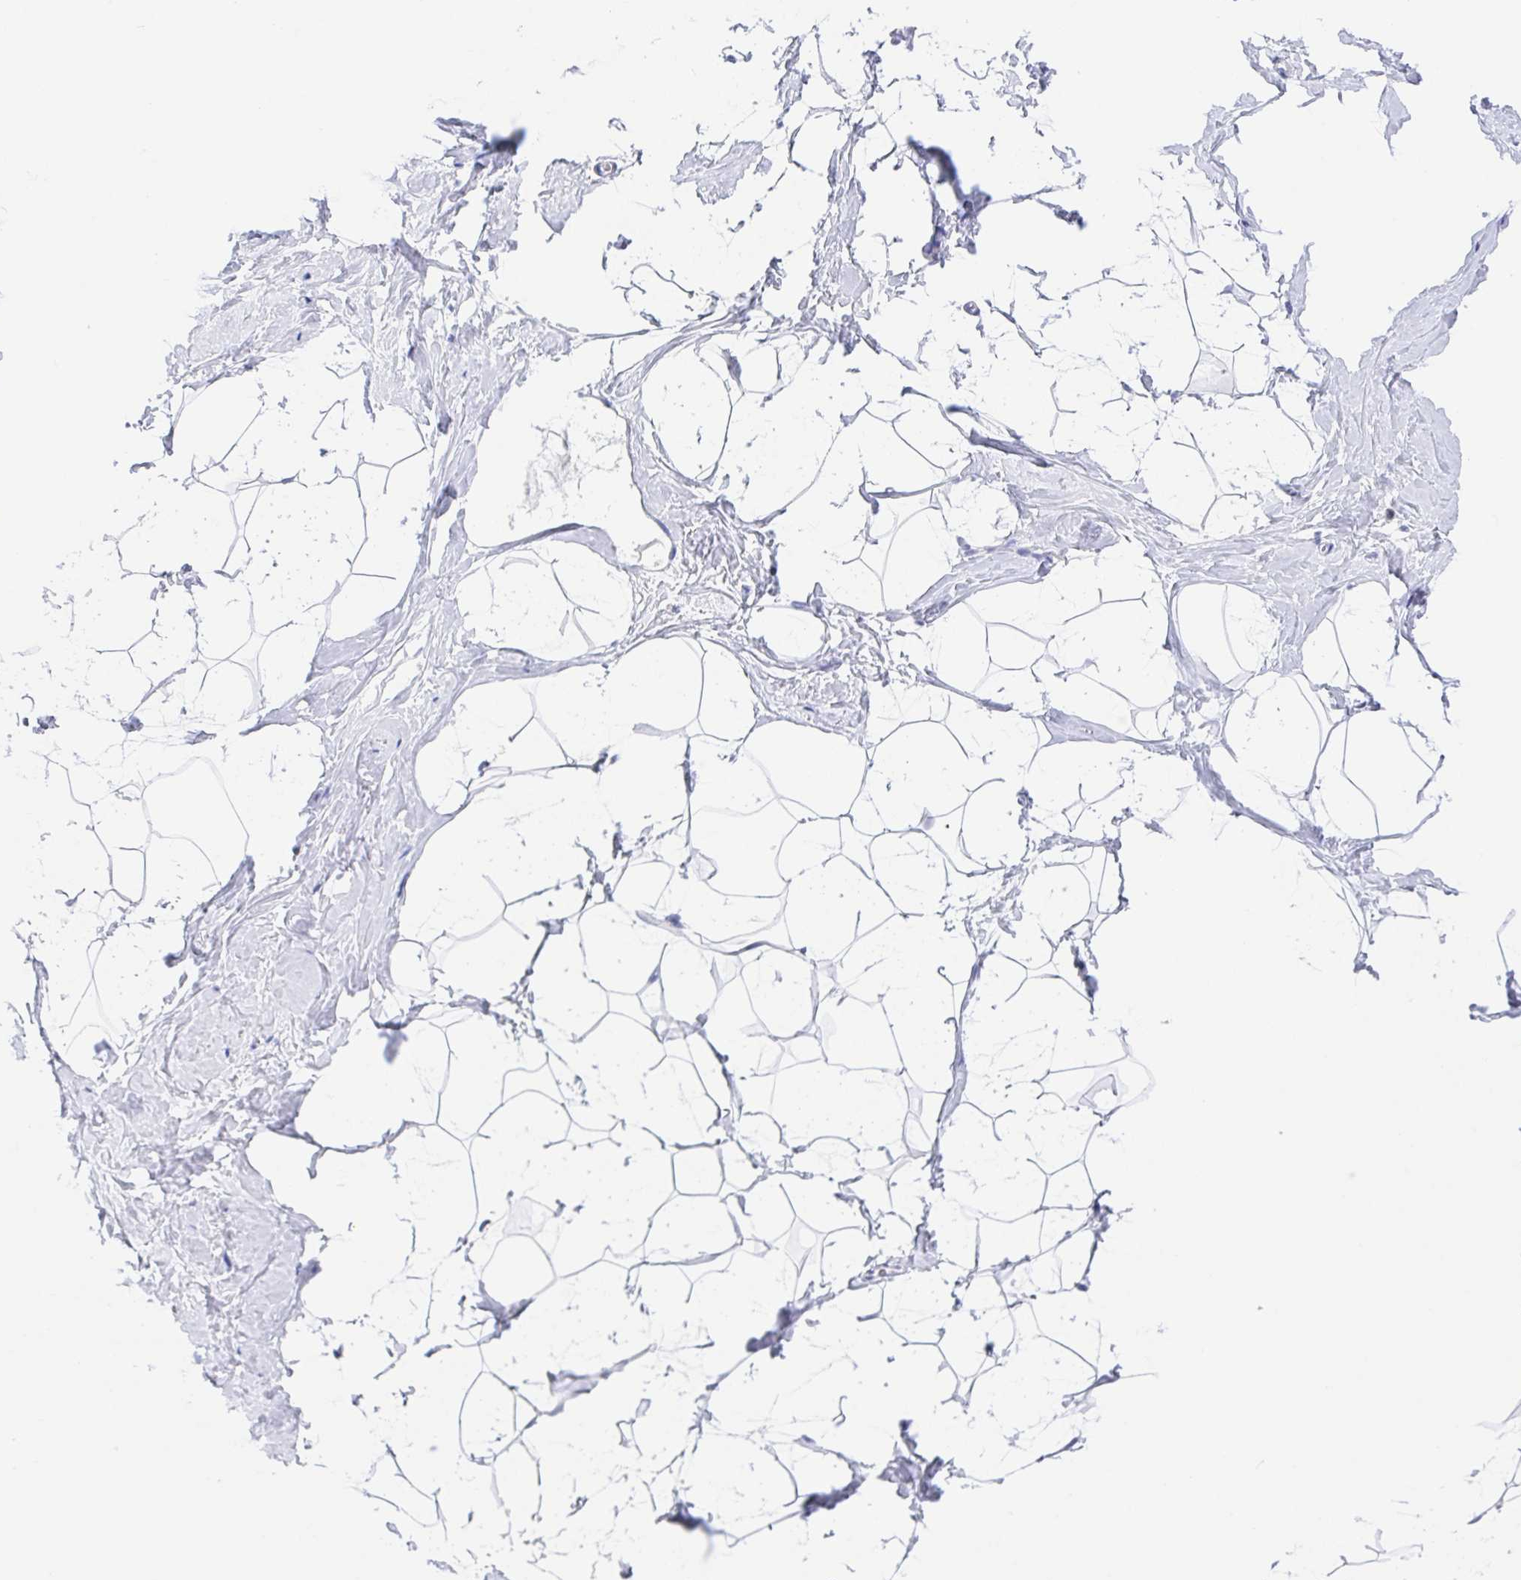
{"staining": {"intensity": "negative", "quantity": "none", "location": "none"}, "tissue": "breast", "cell_type": "Adipocytes", "image_type": "normal", "snomed": [{"axis": "morphology", "description": "Normal tissue, NOS"}, {"axis": "topography", "description": "Breast"}], "caption": "The histopathology image exhibits no significant positivity in adipocytes of breast.", "gene": "MUCL3", "patient": {"sex": "female", "age": 32}}